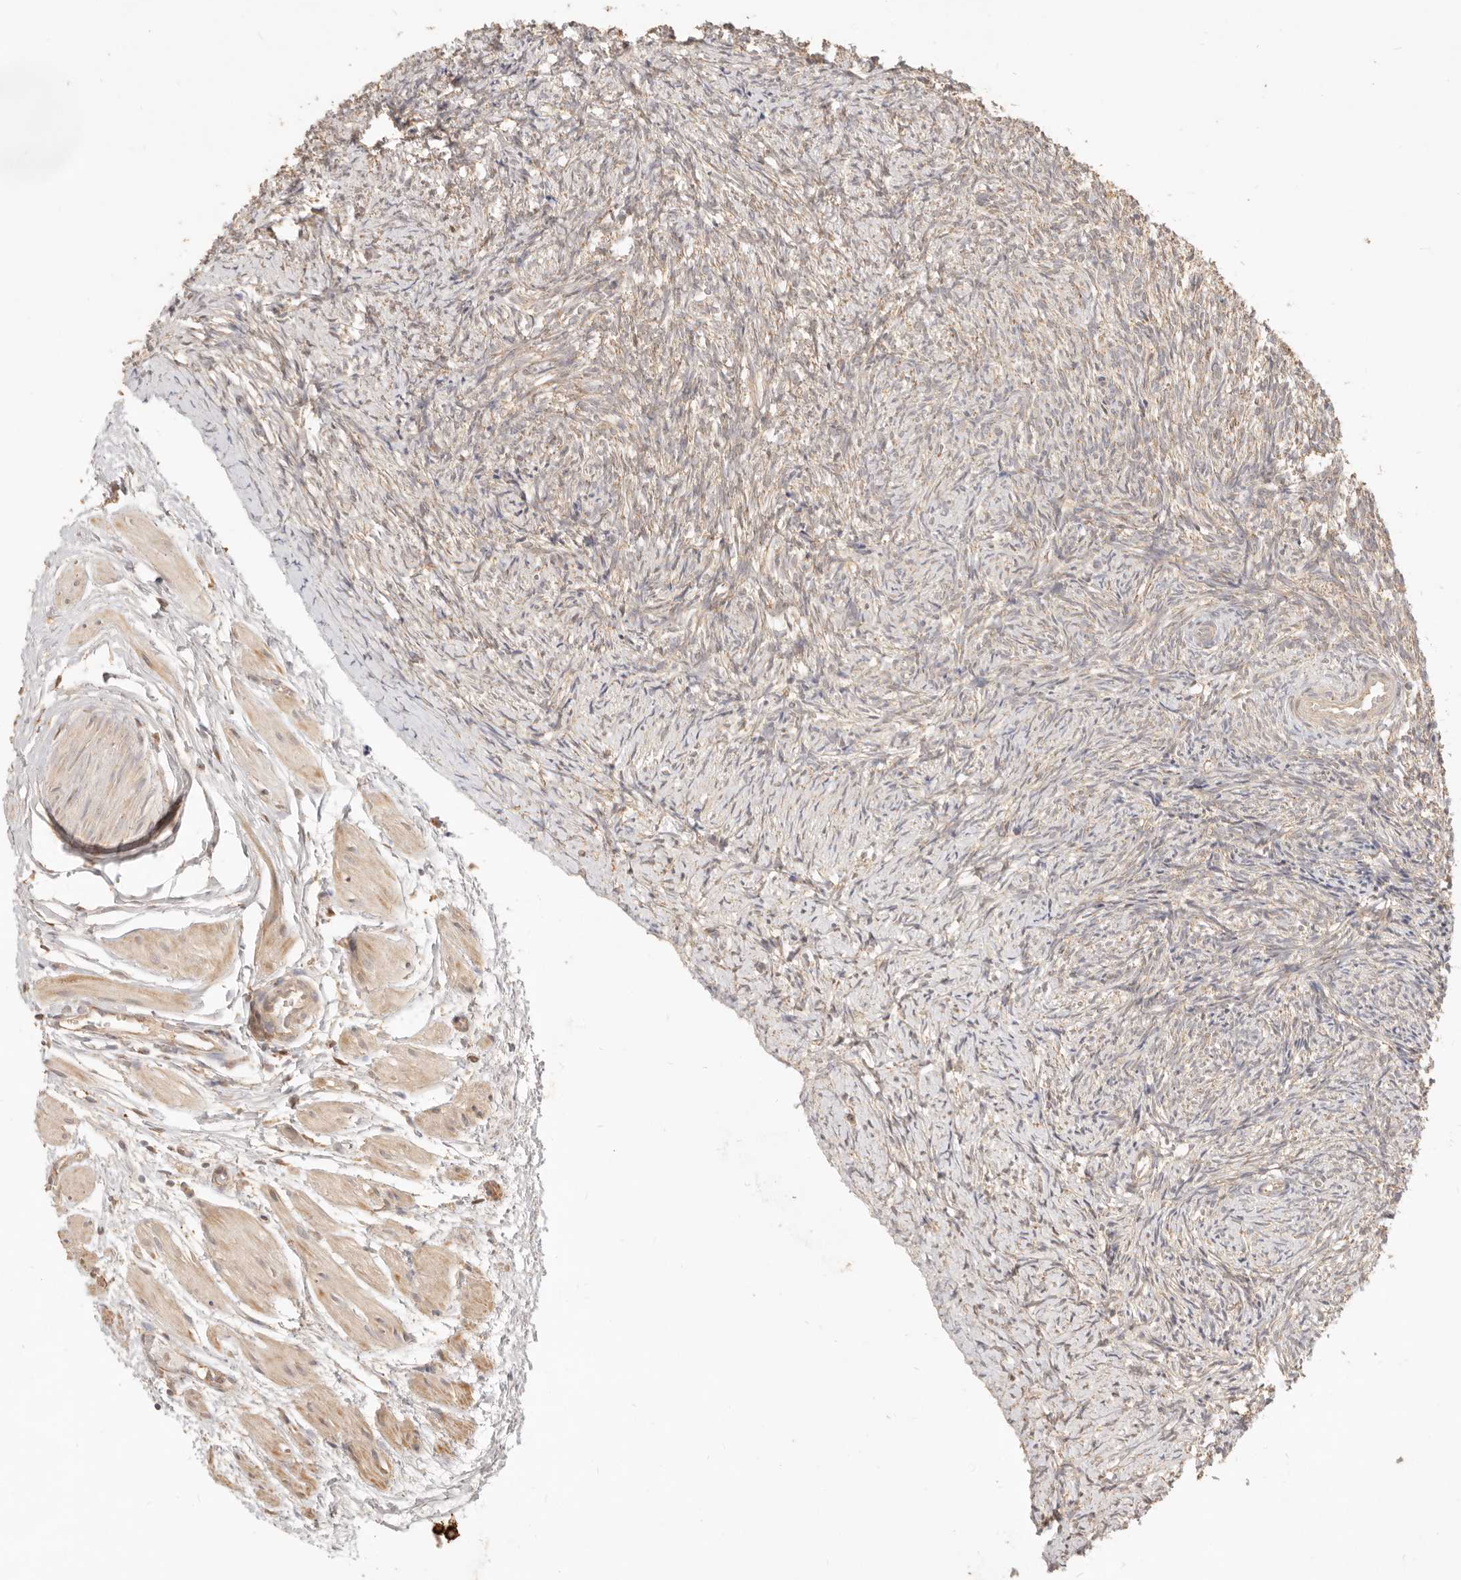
{"staining": {"intensity": "moderate", "quantity": ">75%", "location": "cytoplasmic/membranous"}, "tissue": "ovary", "cell_type": "Follicle cells", "image_type": "normal", "snomed": [{"axis": "morphology", "description": "Normal tissue, NOS"}, {"axis": "topography", "description": "Ovary"}], "caption": "An image of human ovary stained for a protein exhibits moderate cytoplasmic/membranous brown staining in follicle cells. The protein is stained brown, and the nuclei are stained in blue (DAB (3,3'-diaminobenzidine) IHC with brightfield microscopy, high magnification).", "gene": "CPLANE2", "patient": {"sex": "female", "age": 41}}